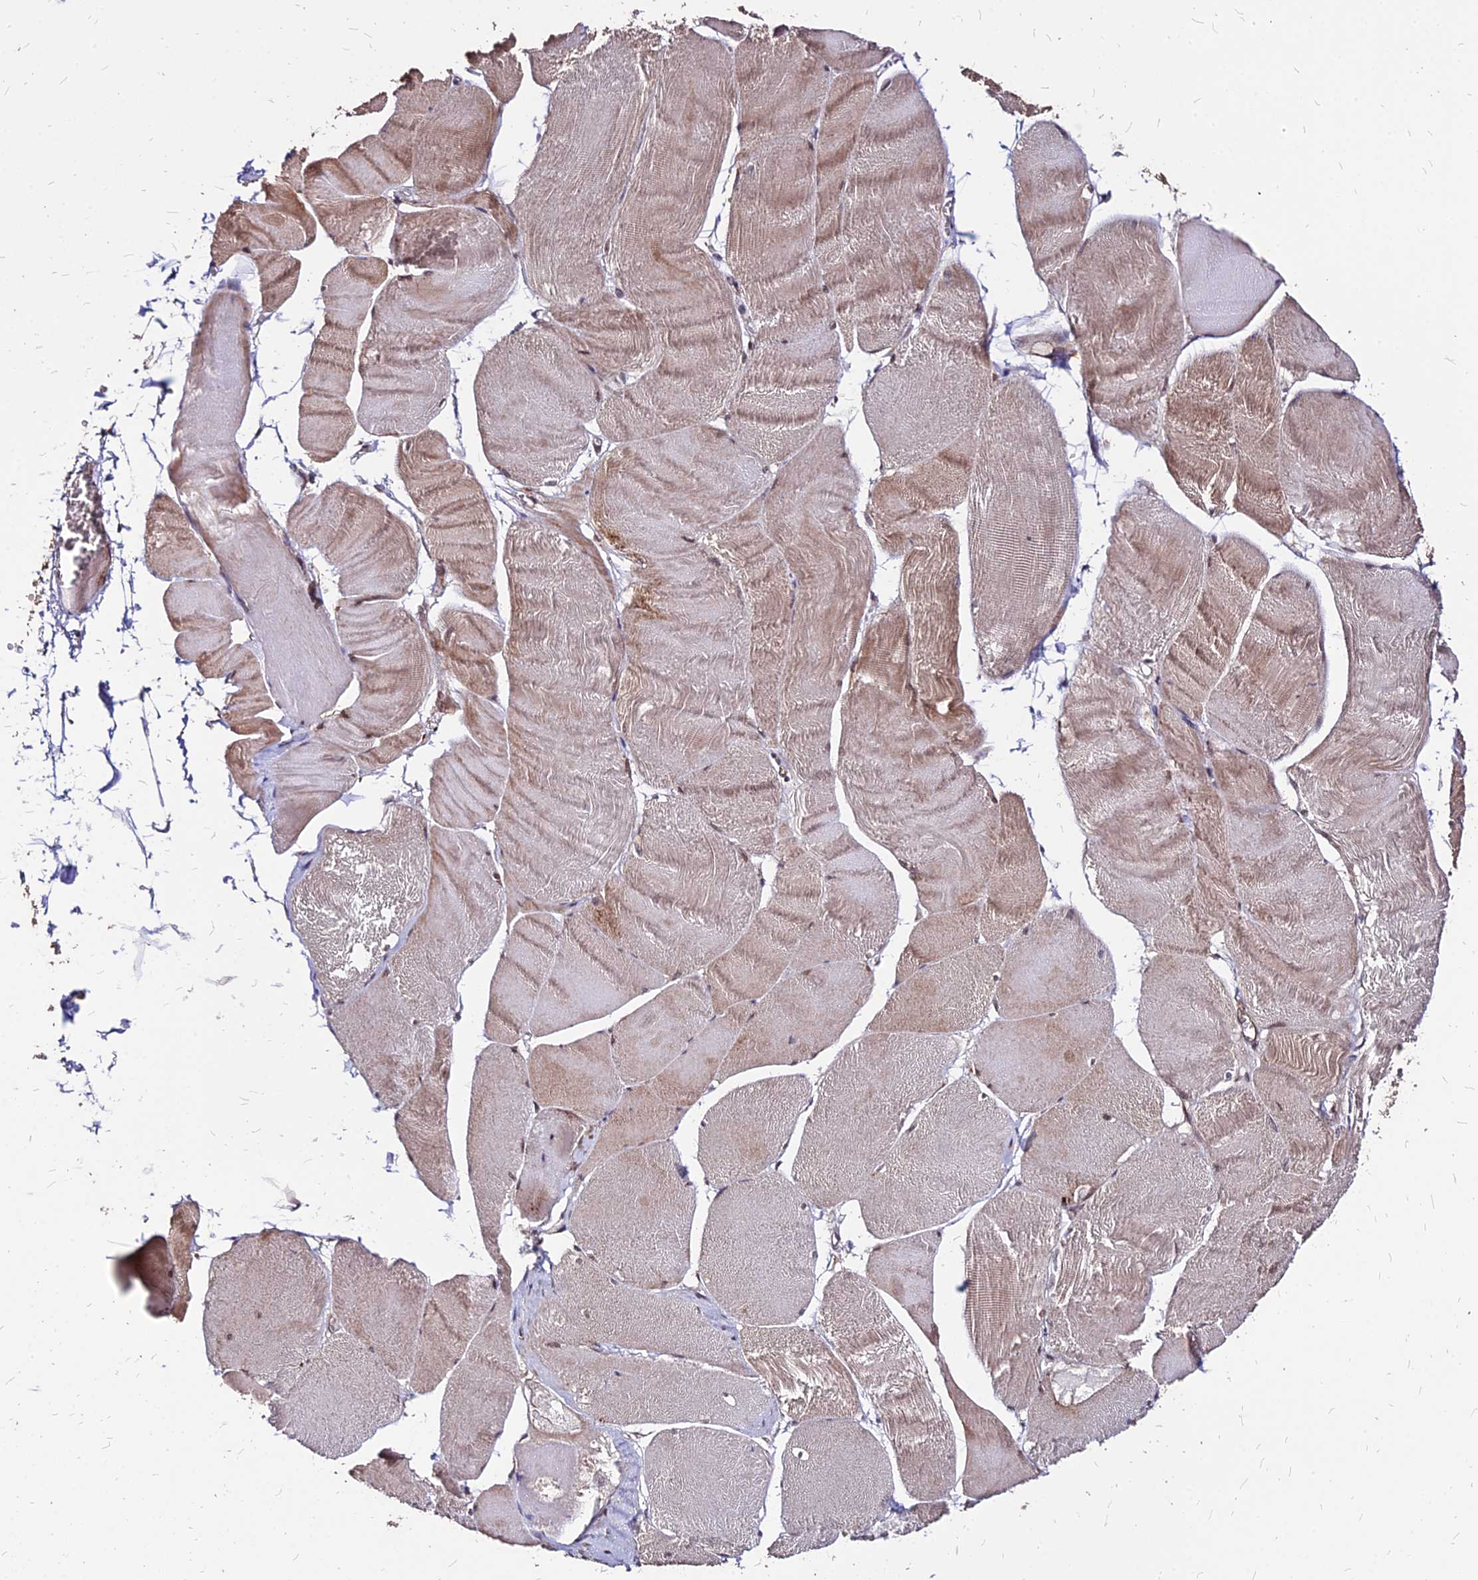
{"staining": {"intensity": "moderate", "quantity": ">75%", "location": "cytoplasmic/membranous"}, "tissue": "skeletal muscle", "cell_type": "Myocytes", "image_type": "normal", "snomed": [{"axis": "morphology", "description": "Normal tissue, NOS"}, {"axis": "morphology", "description": "Basal cell carcinoma"}, {"axis": "topography", "description": "Skeletal muscle"}], "caption": "Skeletal muscle stained with DAB (3,3'-diaminobenzidine) IHC reveals medium levels of moderate cytoplasmic/membranous positivity in approximately >75% of myocytes. The staining was performed using DAB to visualize the protein expression in brown, while the nuclei were stained in blue with hematoxylin (Magnification: 20x).", "gene": "APBA3", "patient": {"sex": "female", "age": 64}}